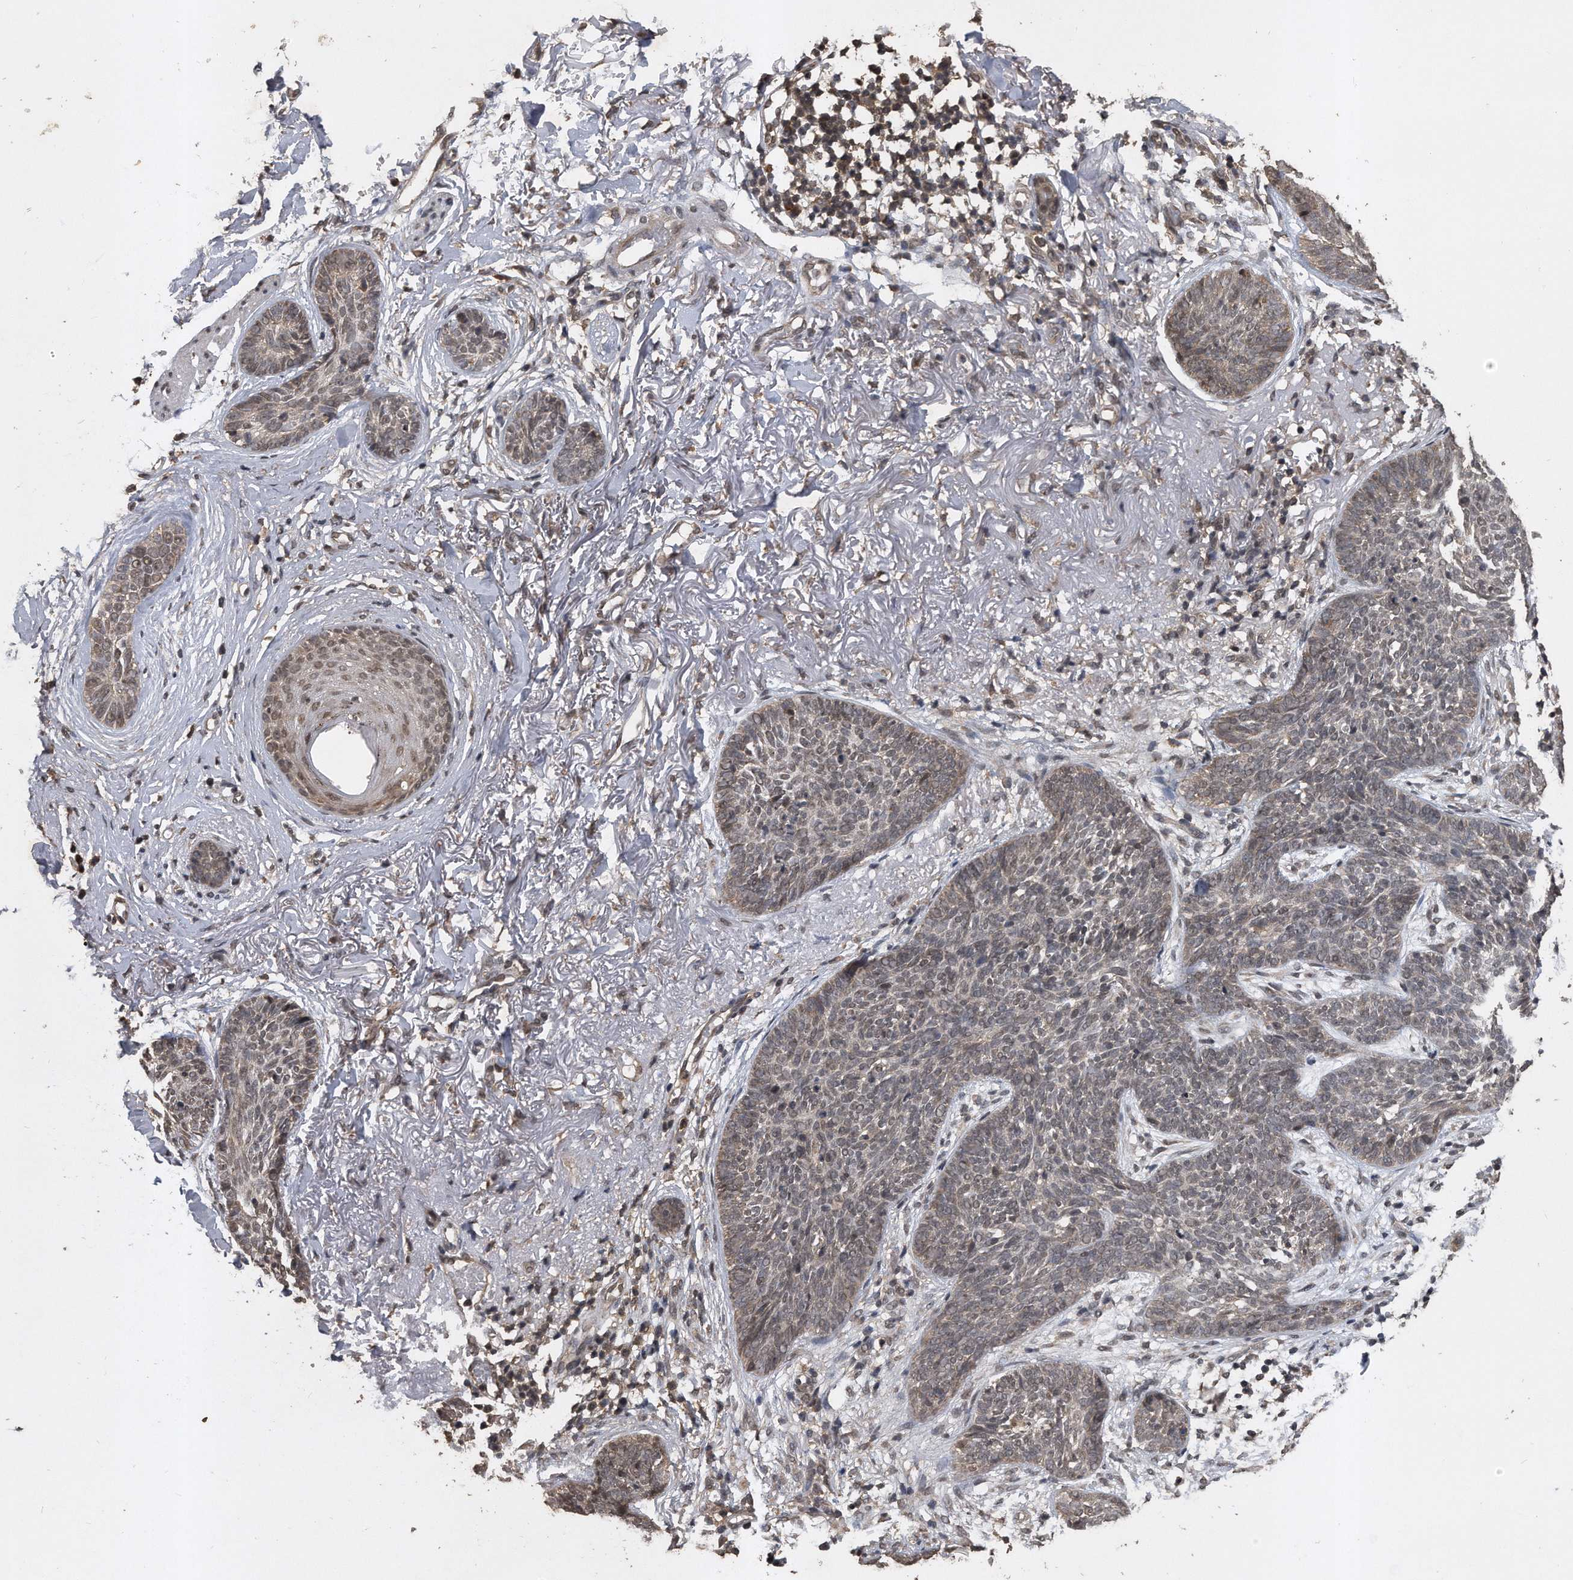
{"staining": {"intensity": "weak", "quantity": "<25%", "location": "cytoplasmic/membranous,nuclear"}, "tissue": "skin cancer", "cell_type": "Tumor cells", "image_type": "cancer", "snomed": [{"axis": "morphology", "description": "Basal cell carcinoma"}, {"axis": "topography", "description": "Skin"}], "caption": "Immunohistochemistry (IHC) micrograph of neoplastic tissue: human skin cancer (basal cell carcinoma) stained with DAB shows no significant protein expression in tumor cells.", "gene": "CRYZL1", "patient": {"sex": "female", "age": 70}}